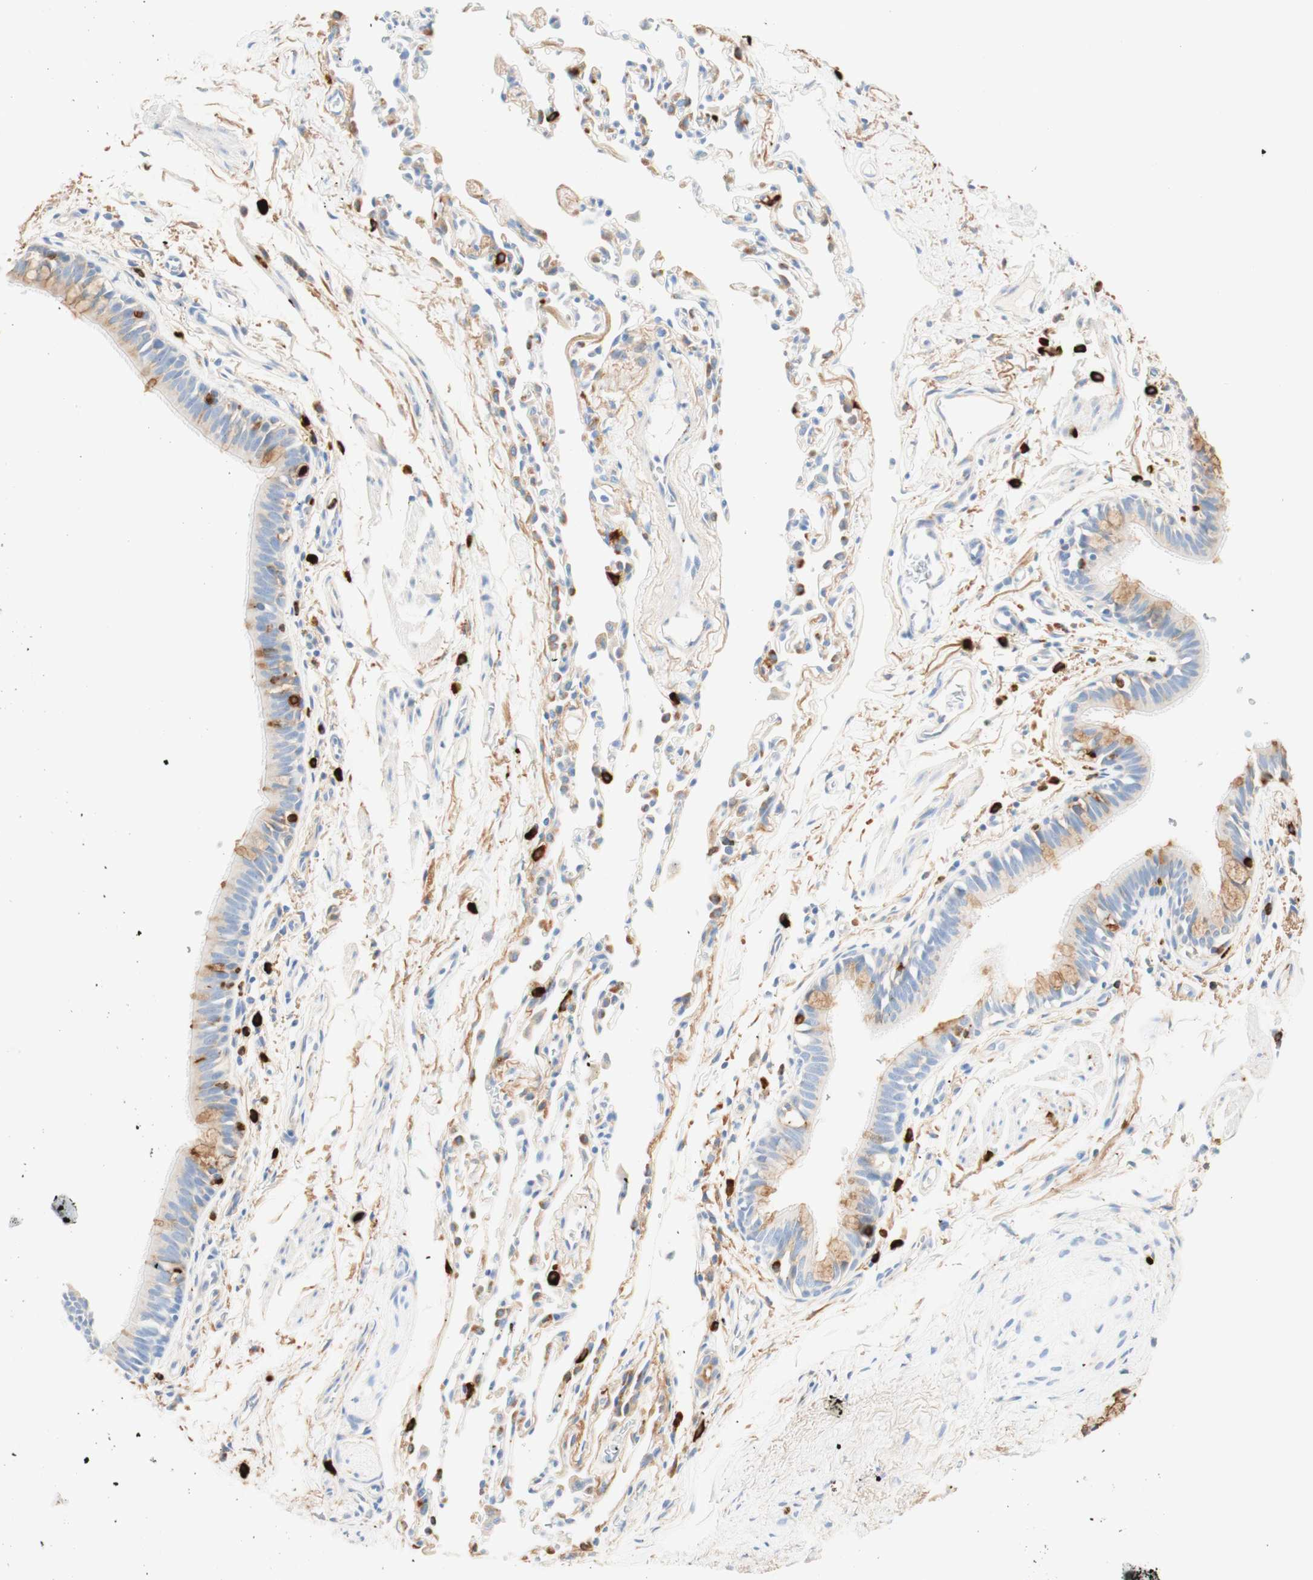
{"staining": {"intensity": "moderate", "quantity": "<25%", "location": "cytoplasmic/membranous"}, "tissue": "bronchus", "cell_type": "Respiratory epithelial cells", "image_type": "normal", "snomed": [{"axis": "morphology", "description": "Normal tissue, NOS"}, {"axis": "topography", "description": "Bronchus"}, {"axis": "topography", "description": "Lung"}], "caption": "Immunohistochemical staining of normal bronchus displays <25% levels of moderate cytoplasmic/membranous protein staining in approximately <25% of respiratory epithelial cells.", "gene": "CD63", "patient": {"sex": "male", "age": 64}}